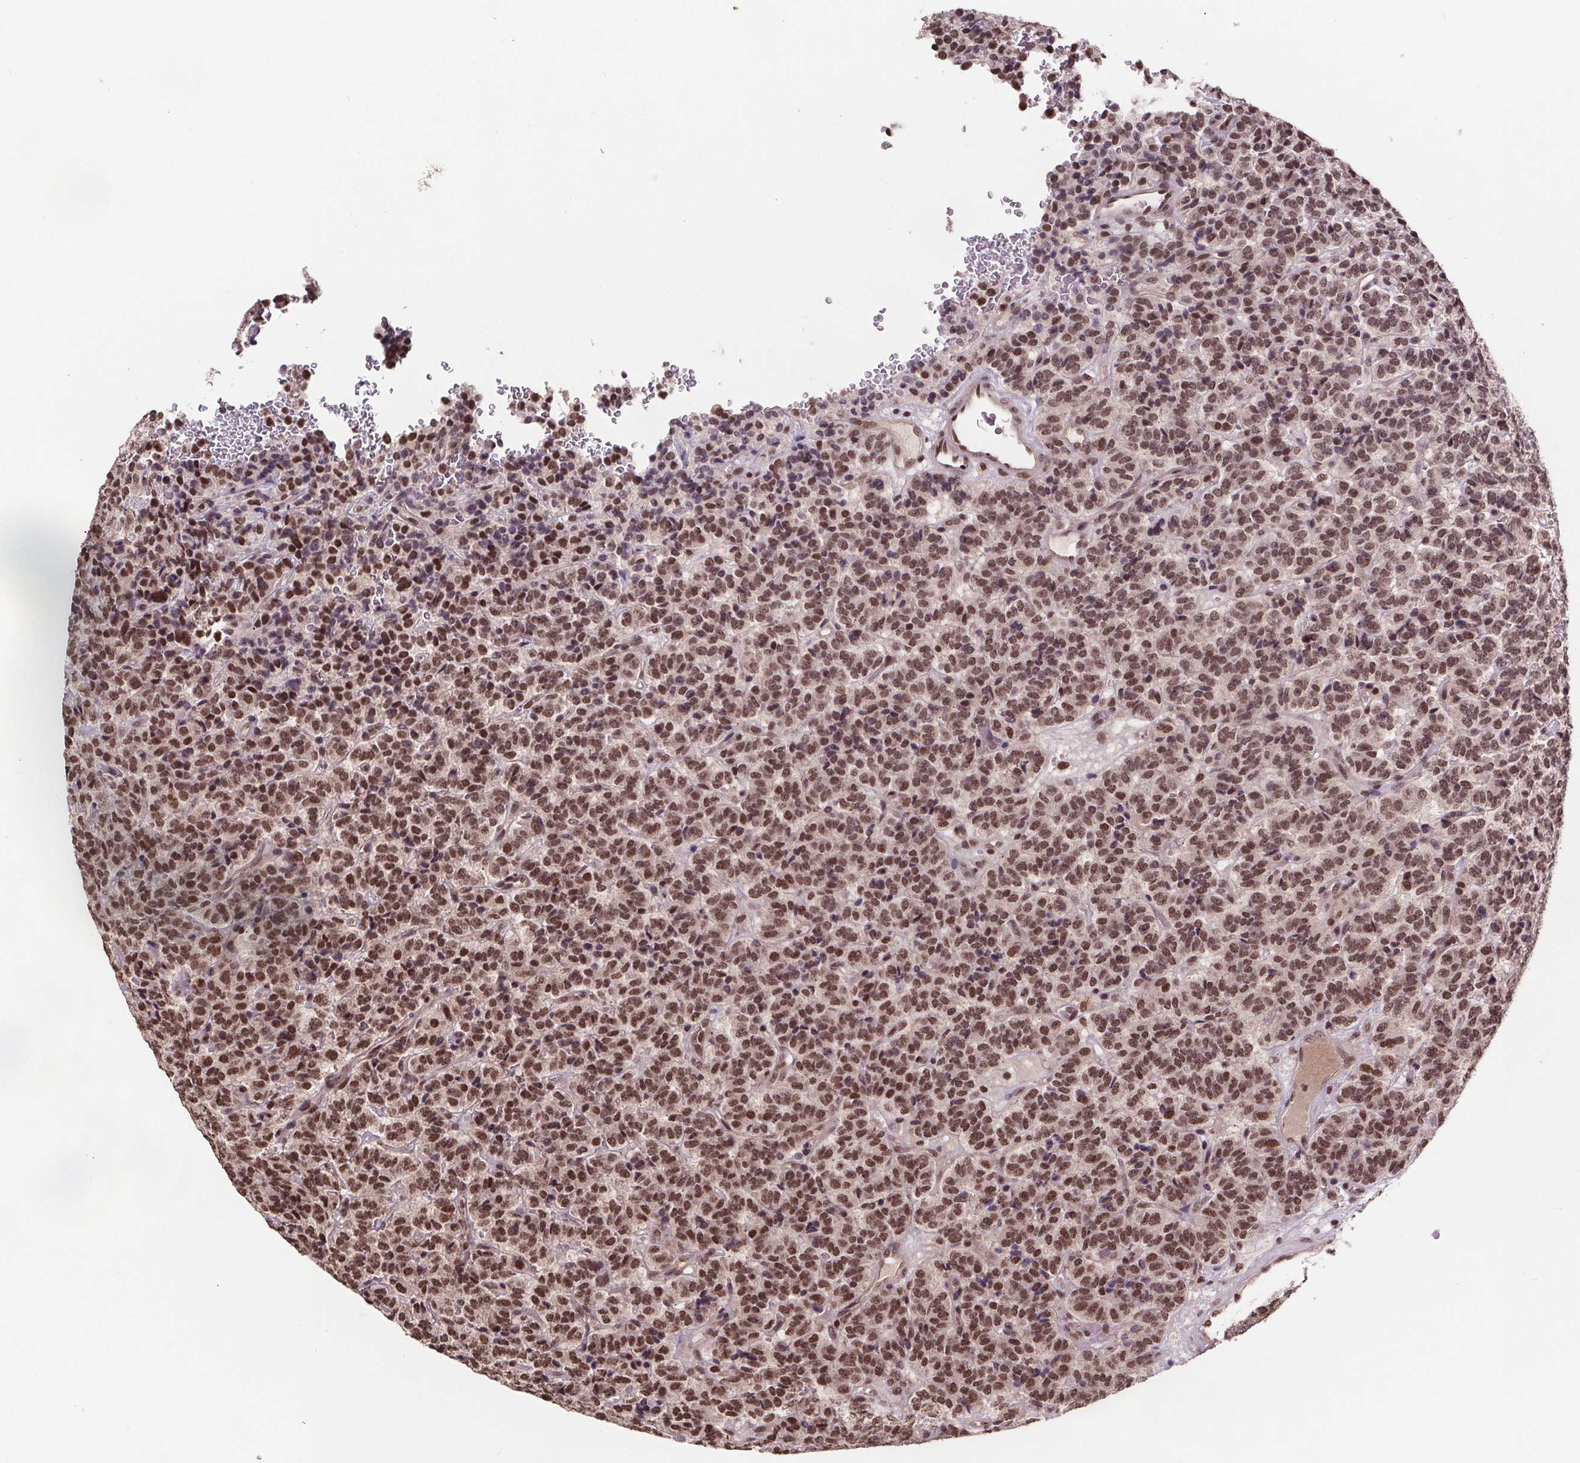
{"staining": {"intensity": "moderate", "quantity": ">75%", "location": "nuclear"}, "tissue": "carcinoid", "cell_type": "Tumor cells", "image_type": "cancer", "snomed": [{"axis": "morphology", "description": "Carcinoid, malignant, NOS"}, {"axis": "topography", "description": "Pancreas"}], "caption": "Protein staining by IHC shows moderate nuclear expression in about >75% of tumor cells in carcinoid.", "gene": "JARID2", "patient": {"sex": "male", "age": 36}}